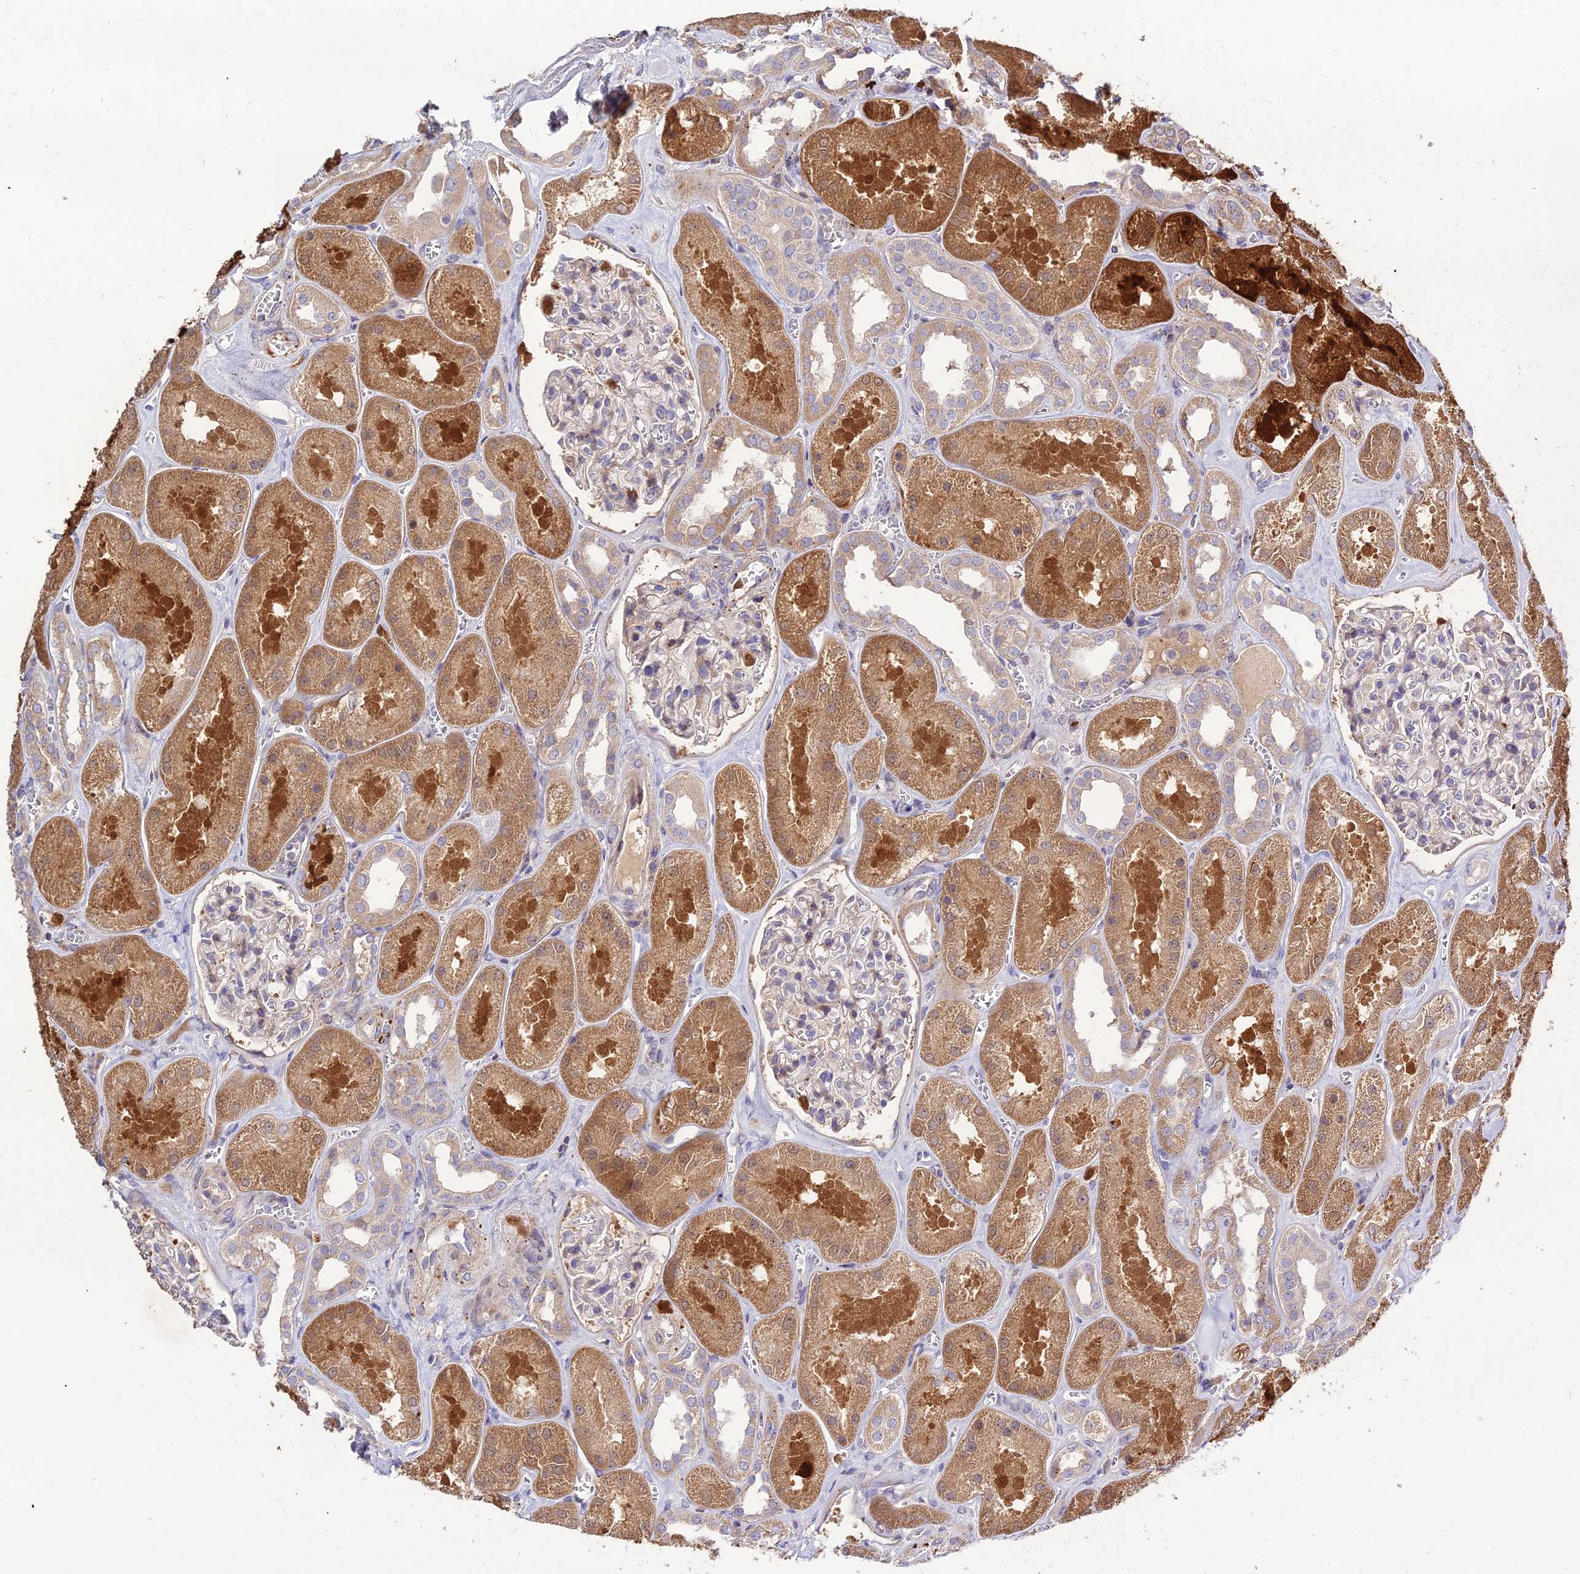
{"staining": {"intensity": "weak", "quantity": "<25%", "location": "cytoplasmic/membranous"}, "tissue": "kidney", "cell_type": "Cells in glomeruli", "image_type": "normal", "snomed": [{"axis": "morphology", "description": "Normal tissue, NOS"}, {"axis": "morphology", "description": "Adenocarcinoma, NOS"}, {"axis": "topography", "description": "Kidney"}], "caption": "Immunohistochemical staining of unremarkable human kidney reveals no significant positivity in cells in glomeruli.", "gene": "EID2", "patient": {"sex": "female", "age": 68}}